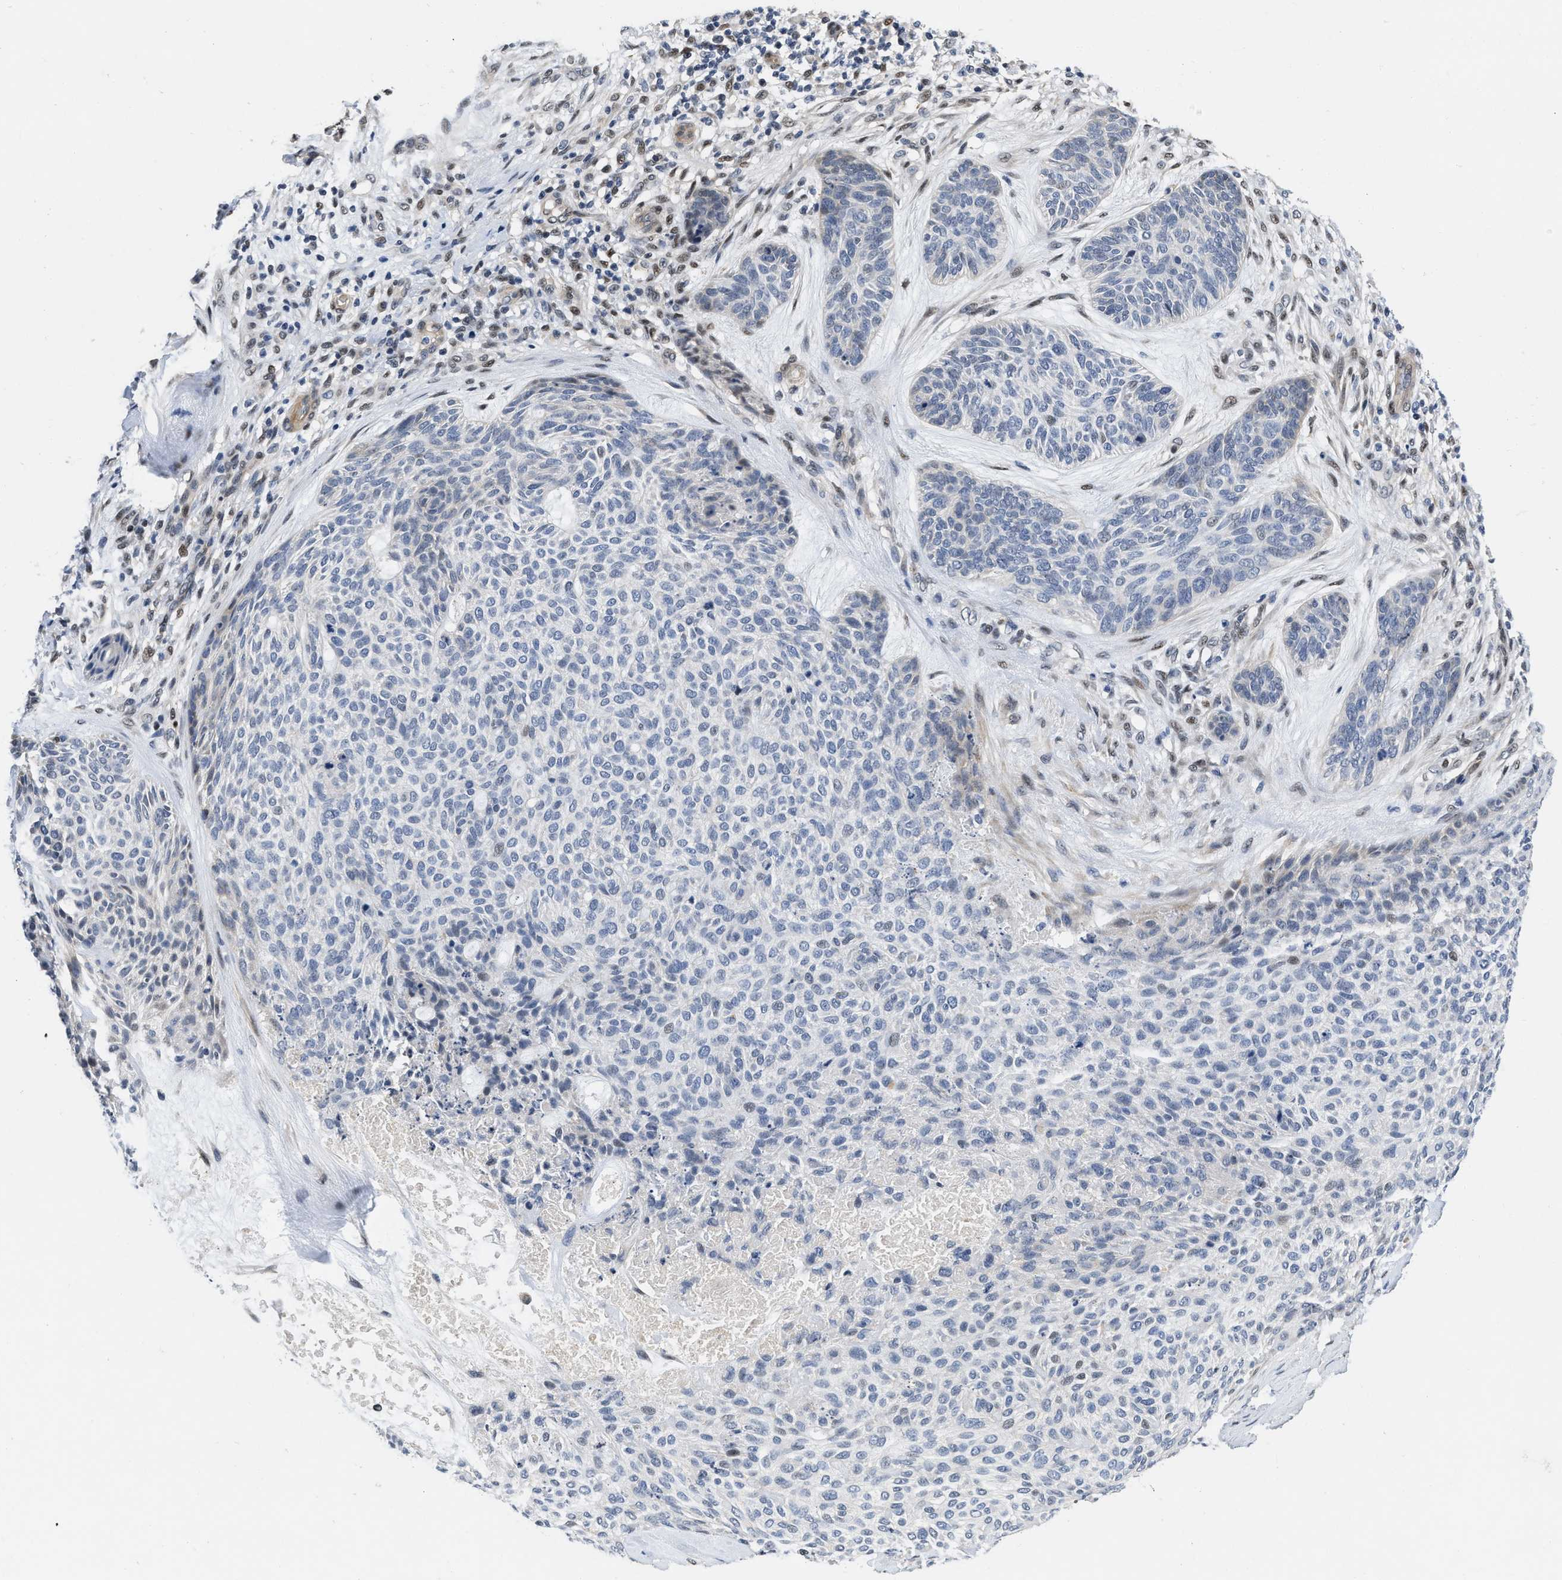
{"staining": {"intensity": "negative", "quantity": "none", "location": "none"}, "tissue": "skin cancer", "cell_type": "Tumor cells", "image_type": "cancer", "snomed": [{"axis": "morphology", "description": "Basal cell carcinoma"}, {"axis": "topography", "description": "Skin"}], "caption": "Immunohistochemical staining of human skin basal cell carcinoma displays no significant positivity in tumor cells. (Immunohistochemistry (ihc), brightfield microscopy, high magnification).", "gene": "VIP", "patient": {"sex": "male", "age": 55}}